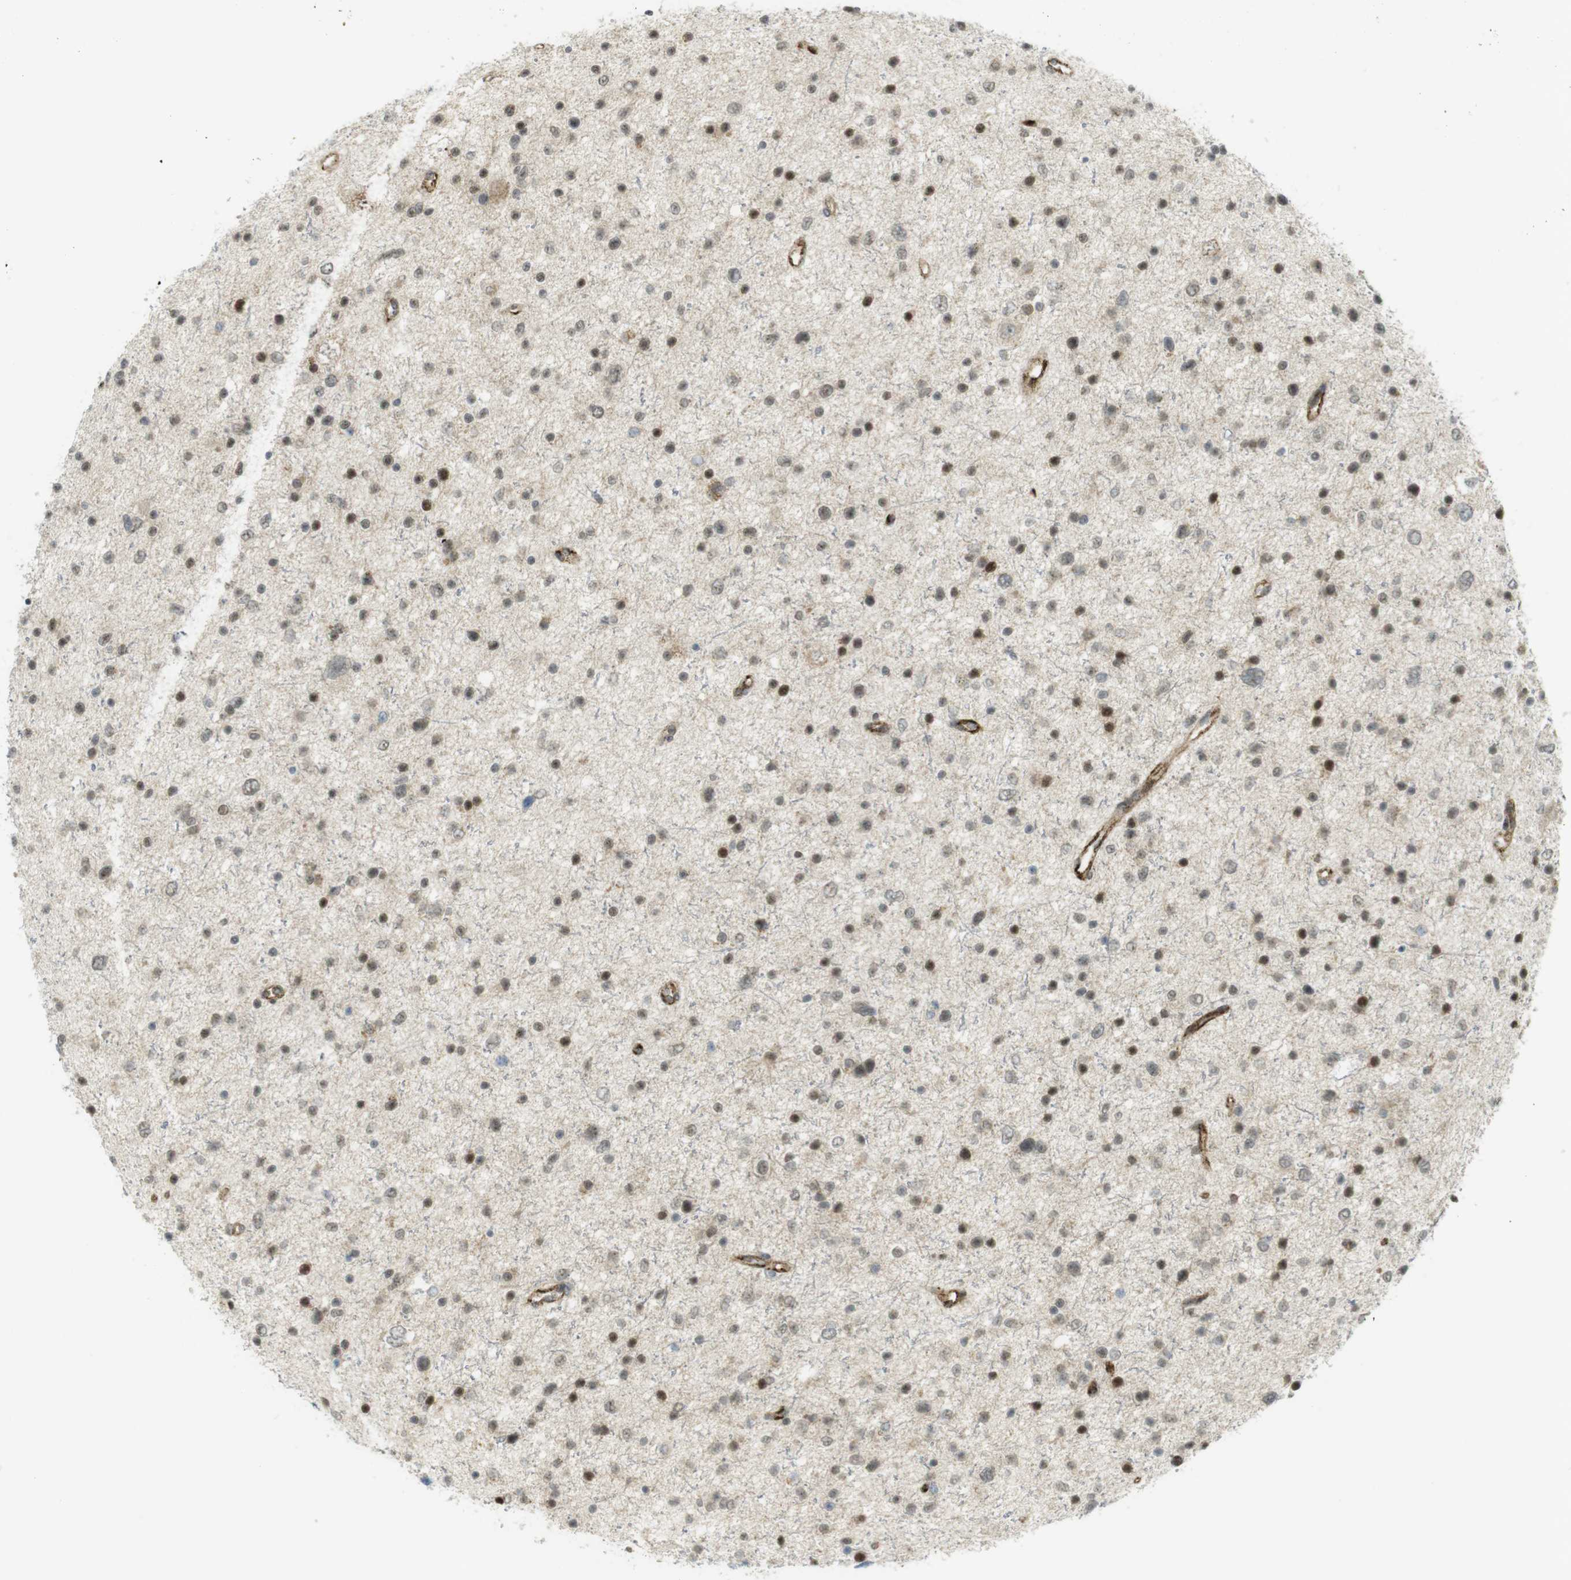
{"staining": {"intensity": "moderate", "quantity": ">75%", "location": "nuclear"}, "tissue": "glioma", "cell_type": "Tumor cells", "image_type": "cancer", "snomed": [{"axis": "morphology", "description": "Glioma, malignant, Low grade"}, {"axis": "topography", "description": "Brain"}], "caption": "DAB (3,3'-diaminobenzidine) immunohistochemical staining of human glioma shows moderate nuclear protein positivity in about >75% of tumor cells.", "gene": "PPP1R13B", "patient": {"sex": "female", "age": 37}}